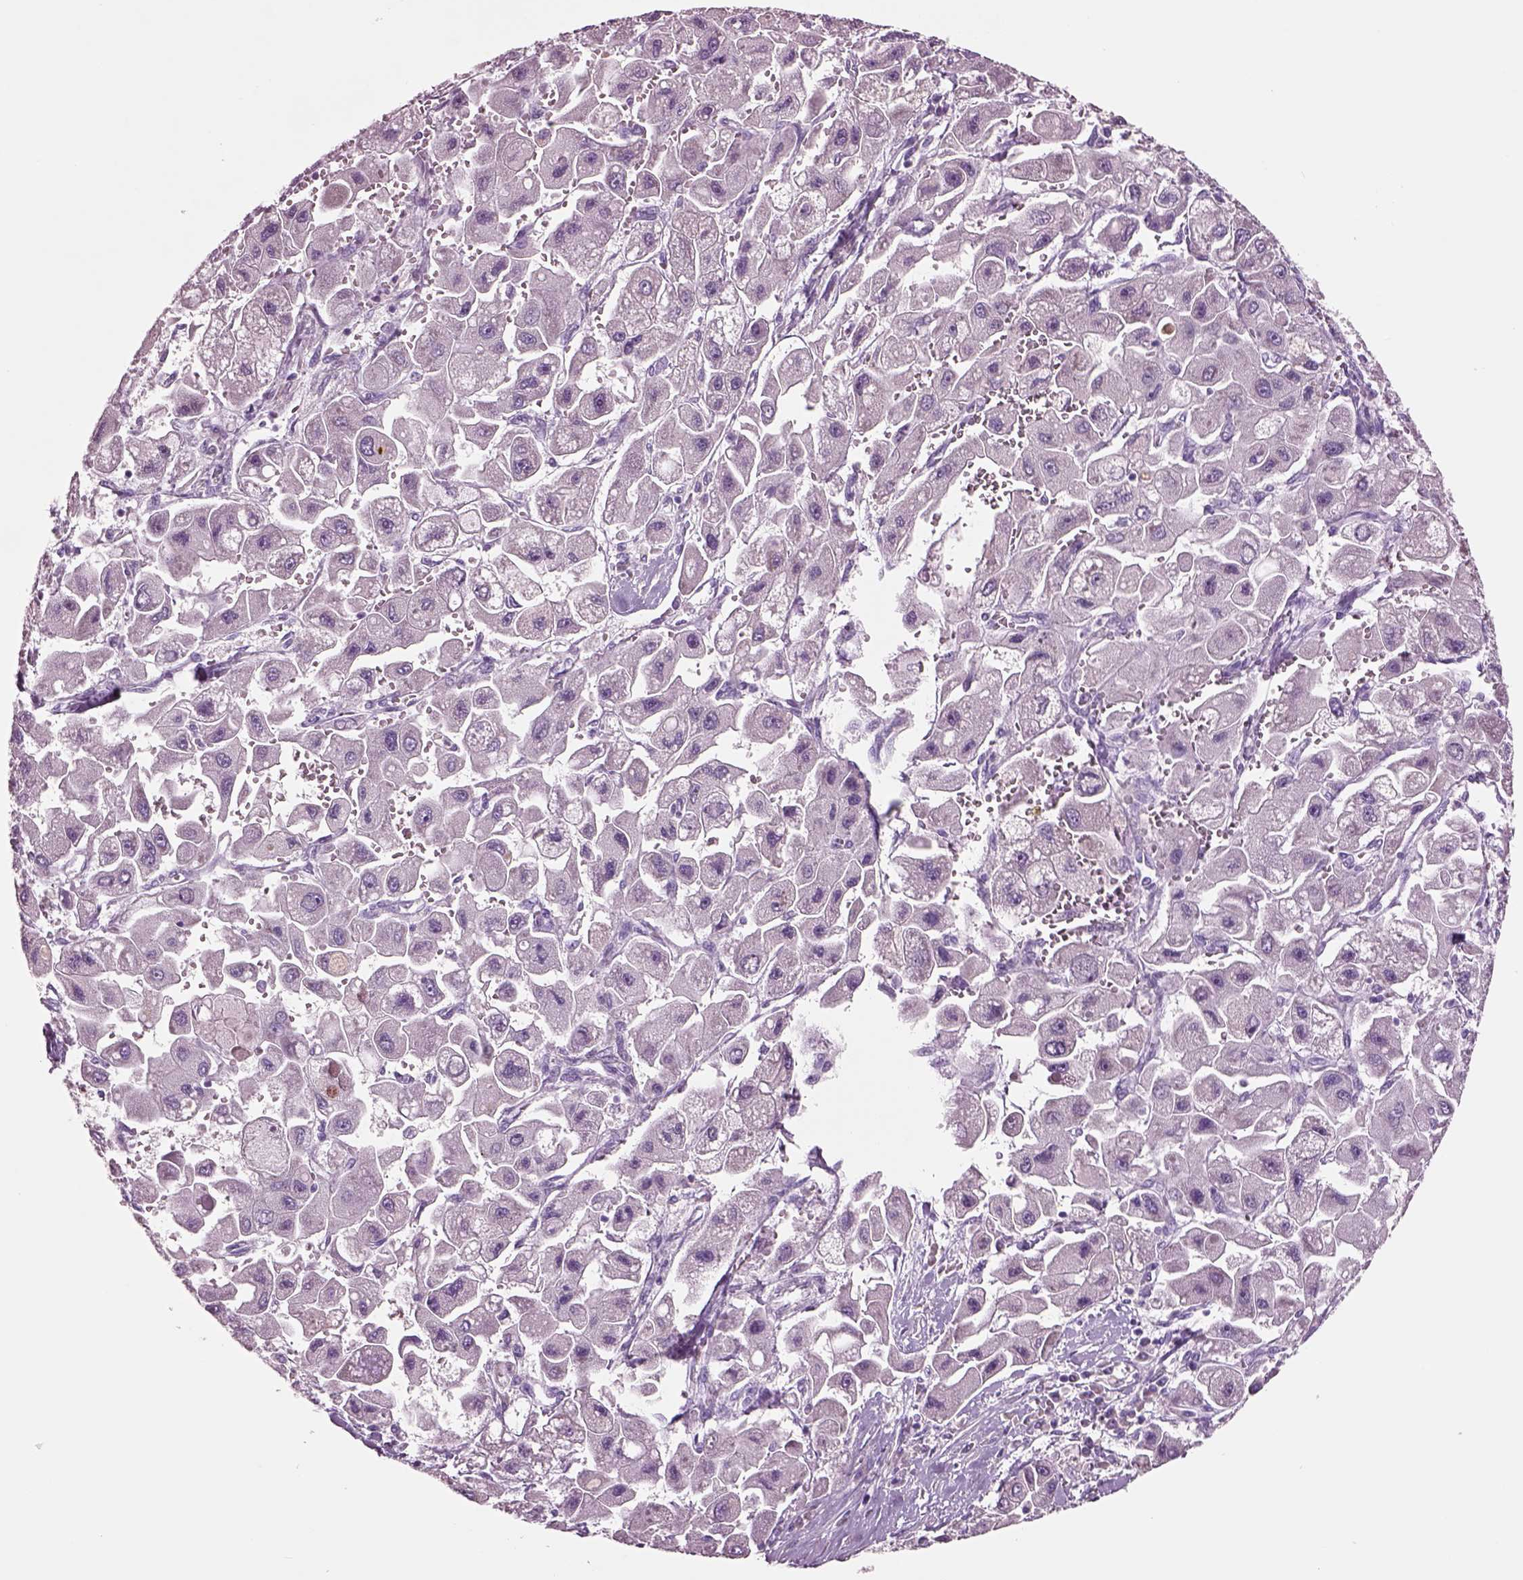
{"staining": {"intensity": "negative", "quantity": "none", "location": "none"}, "tissue": "liver cancer", "cell_type": "Tumor cells", "image_type": "cancer", "snomed": [{"axis": "morphology", "description": "Carcinoma, Hepatocellular, NOS"}, {"axis": "topography", "description": "Liver"}], "caption": "High power microscopy image of an immunohistochemistry histopathology image of liver cancer (hepatocellular carcinoma), revealing no significant staining in tumor cells.", "gene": "PLPP7", "patient": {"sex": "male", "age": 24}}